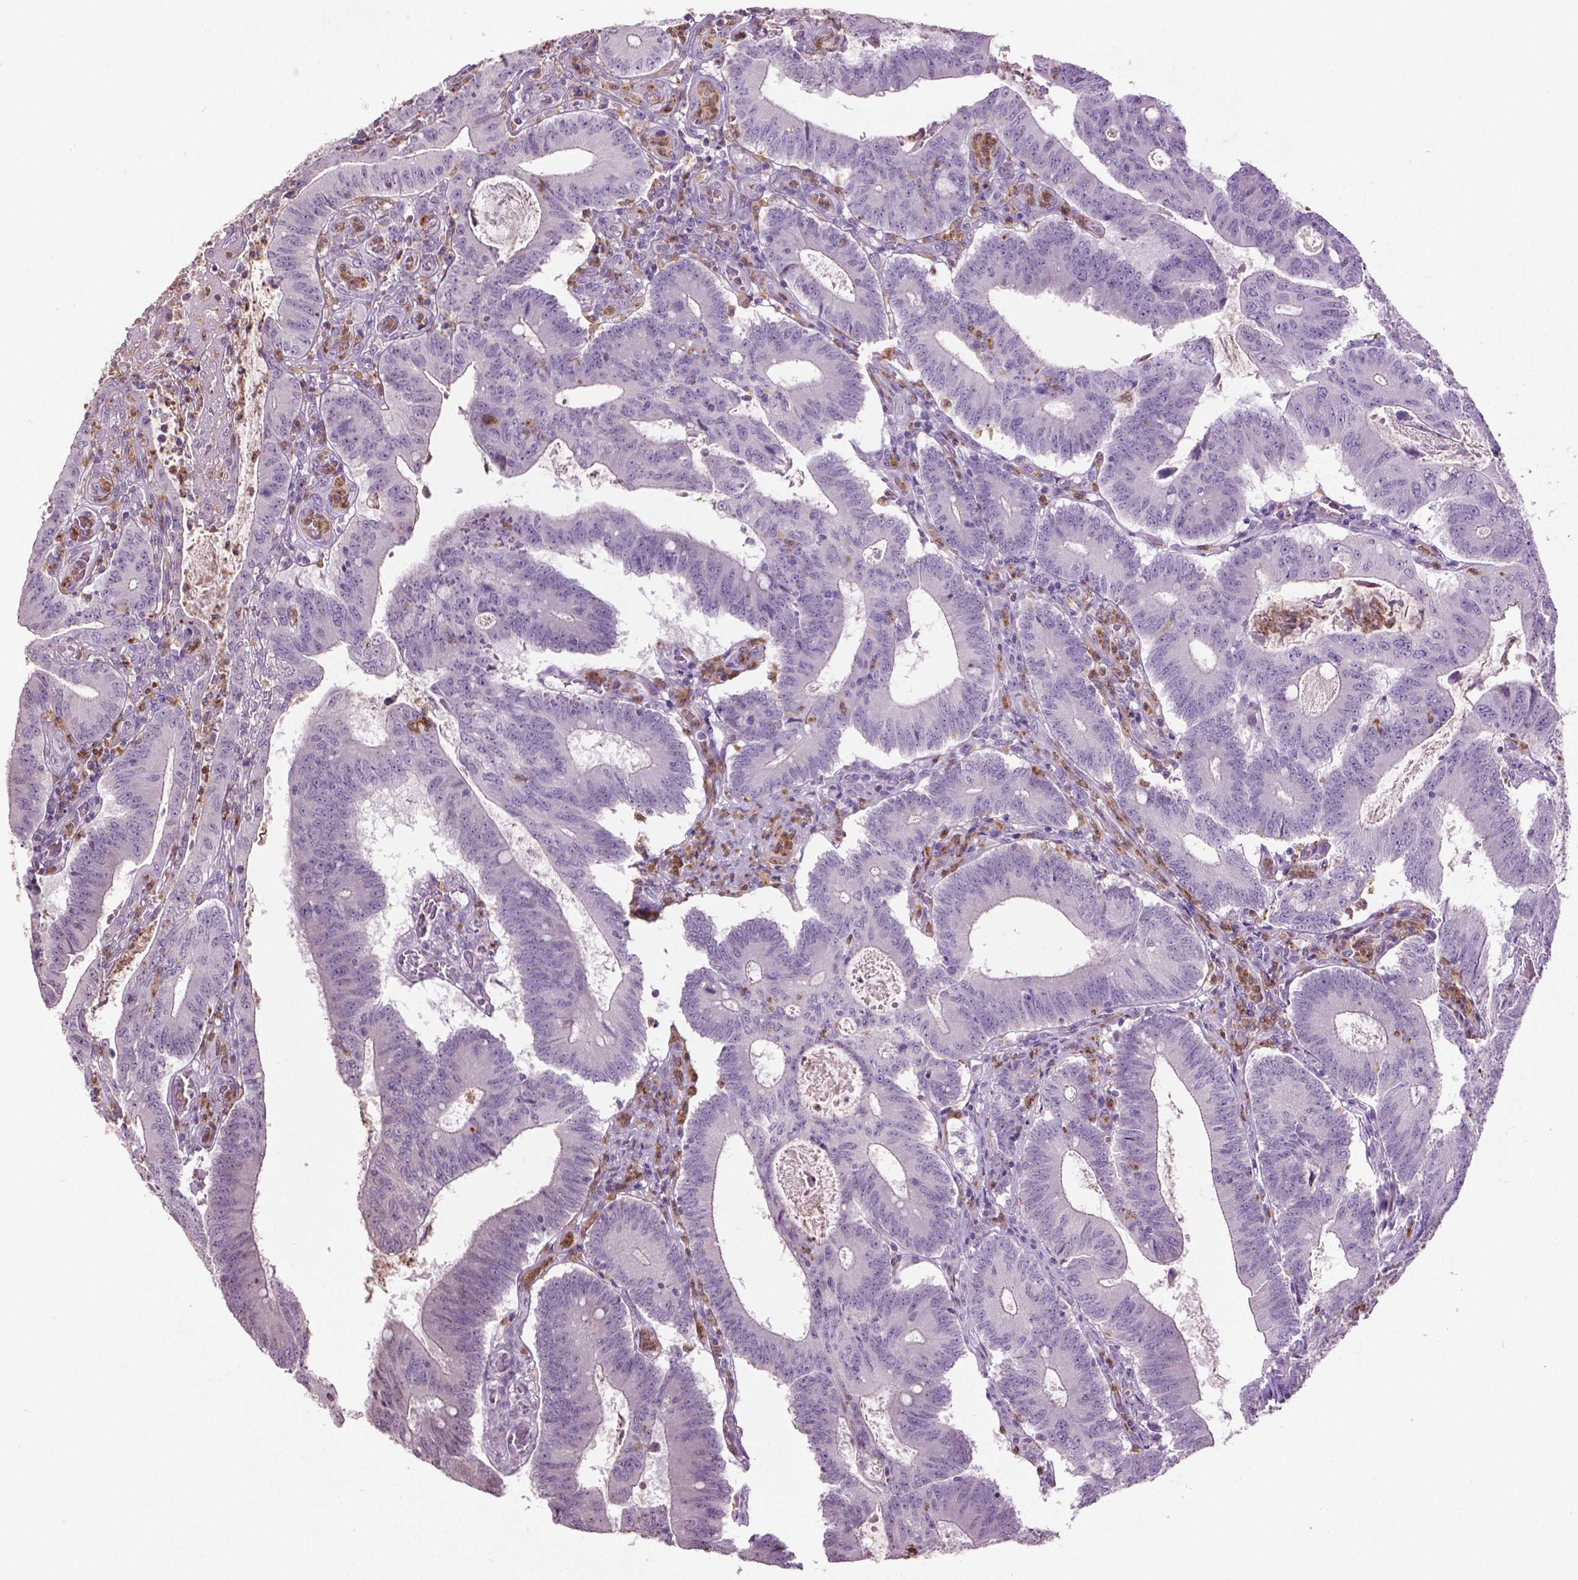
{"staining": {"intensity": "negative", "quantity": "none", "location": "none"}, "tissue": "colorectal cancer", "cell_type": "Tumor cells", "image_type": "cancer", "snomed": [{"axis": "morphology", "description": "Adenocarcinoma, NOS"}, {"axis": "topography", "description": "Colon"}], "caption": "This is an immunohistochemistry (IHC) image of colorectal cancer (adenocarcinoma). There is no expression in tumor cells.", "gene": "NTNG2", "patient": {"sex": "female", "age": 70}}